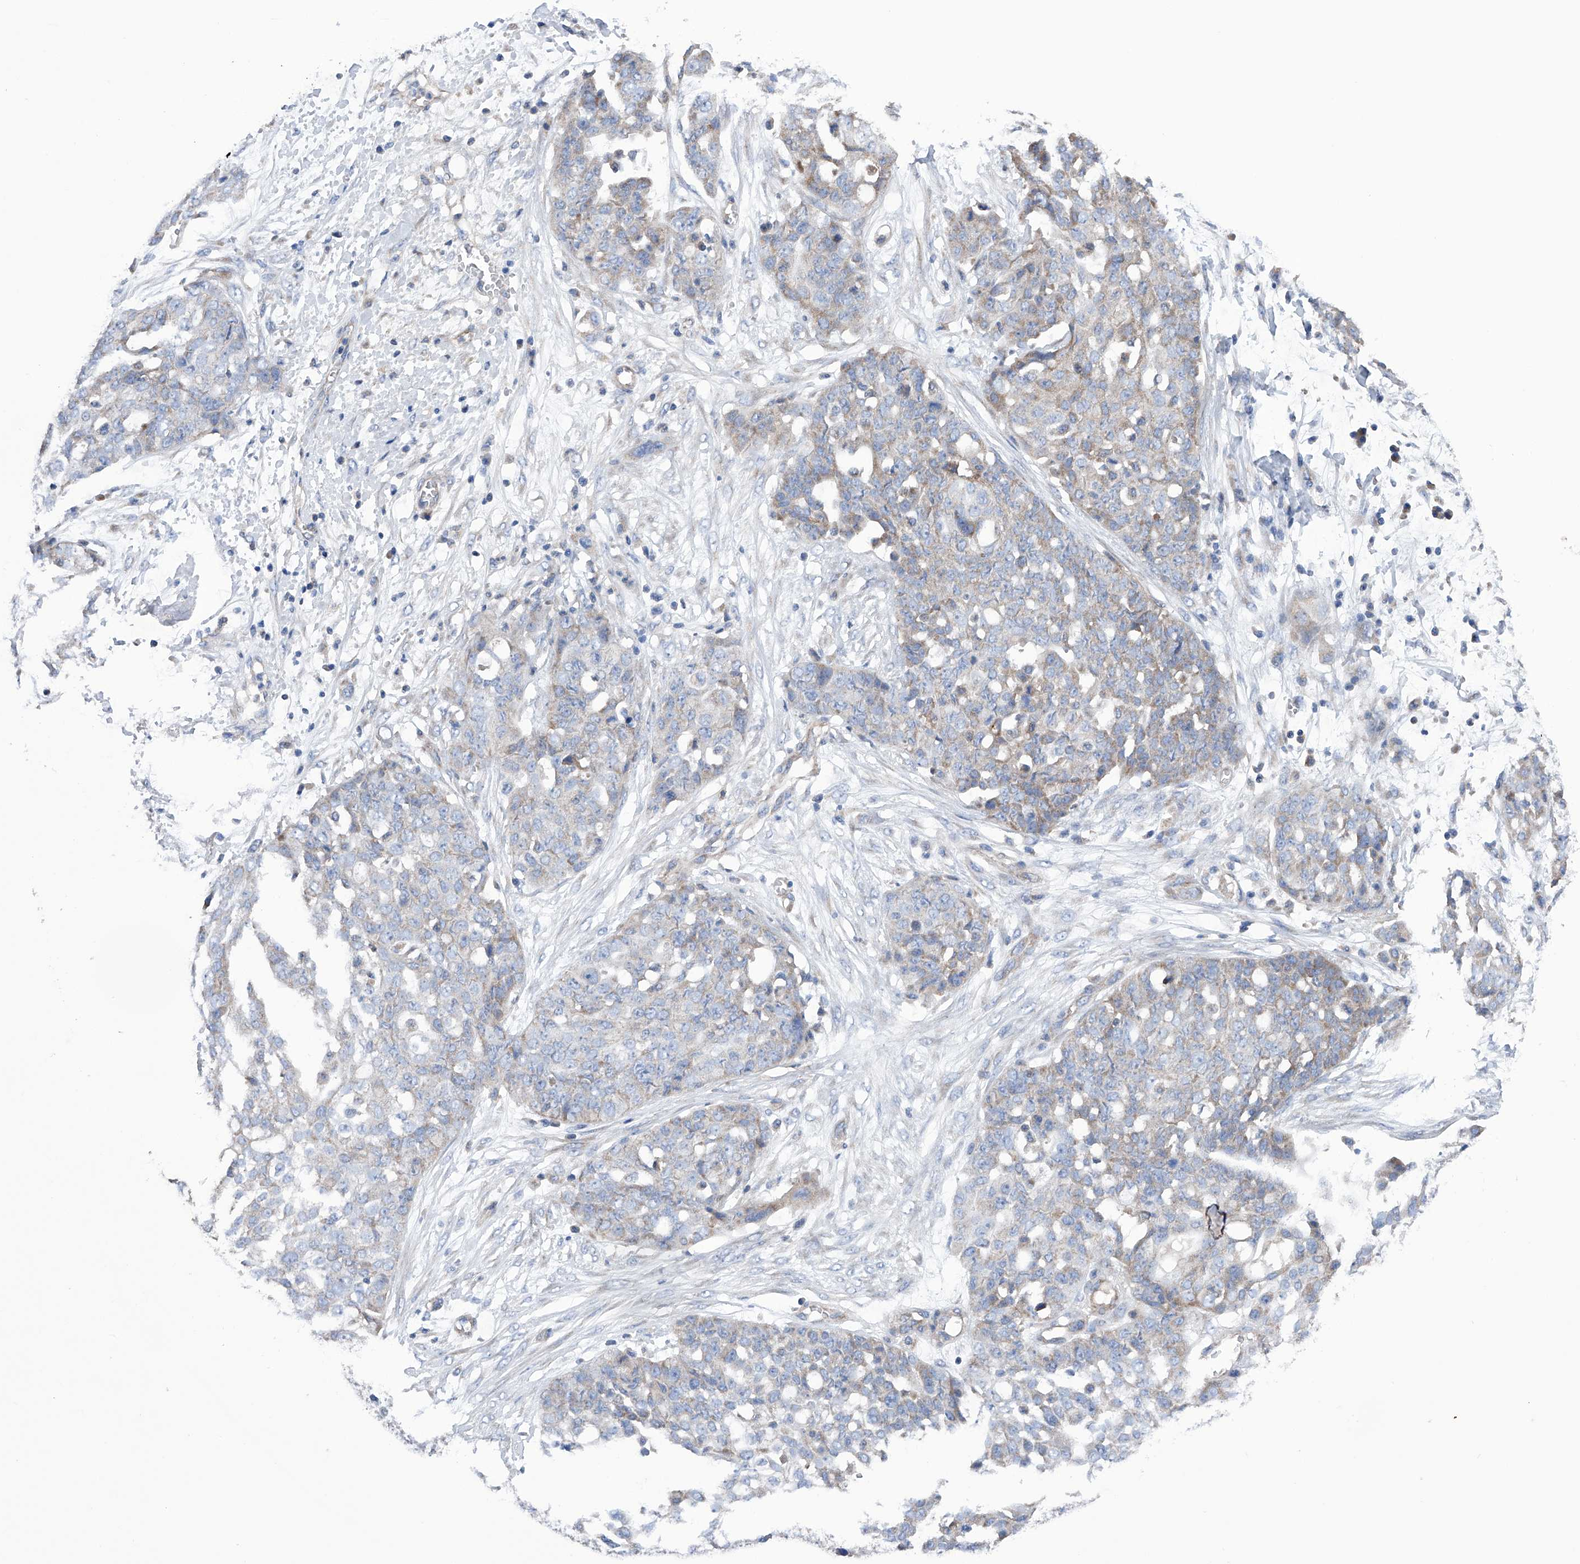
{"staining": {"intensity": "weak", "quantity": "<25%", "location": "cytoplasmic/membranous"}, "tissue": "ovarian cancer", "cell_type": "Tumor cells", "image_type": "cancer", "snomed": [{"axis": "morphology", "description": "Cystadenocarcinoma, serous, NOS"}, {"axis": "topography", "description": "Soft tissue"}, {"axis": "topography", "description": "Ovary"}], "caption": "Protein analysis of ovarian cancer (serous cystadenocarcinoma) exhibits no significant expression in tumor cells. Brightfield microscopy of immunohistochemistry (IHC) stained with DAB (brown) and hematoxylin (blue), captured at high magnification.", "gene": "EFCAB2", "patient": {"sex": "female", "age": 57}}